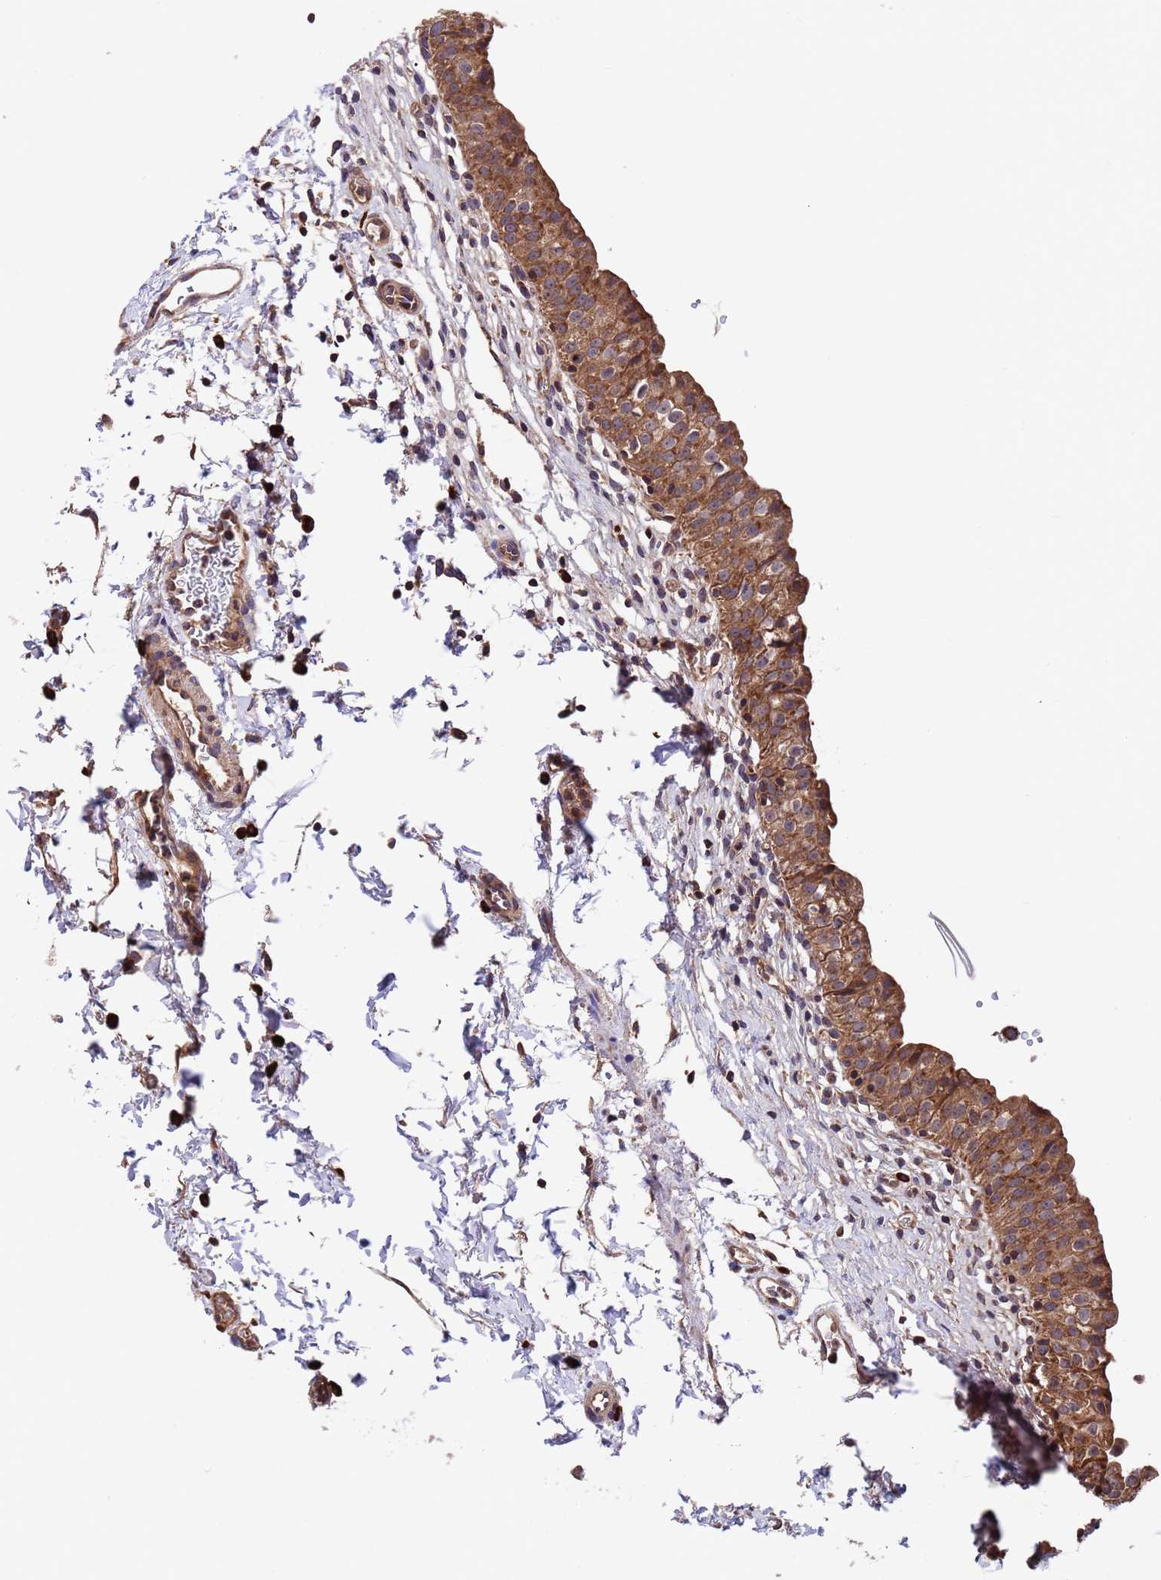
{"staining": {"intensity": "strong", "quantity": ">75%", "location": "cytoplasmic/membranous"}, "tissue": "urinary bladder", "cell_type": "Urothelial cells", "image_type": "normal", "snomed": [{"axis": "morphology", "description": "Normal tissue, NOS"}, {"axis": "topography", "description": "Urinary bladder"}, {"axis": "topography", "description": "Peripheral nerve tissue"}], "caption": "The immunohistochemical stain labels strong cytoplasmic/membranous expression in urothelial cells of benign urinary bladder.", "gene": "TSR3", "patient": {"sex": "male", "age": 55}}